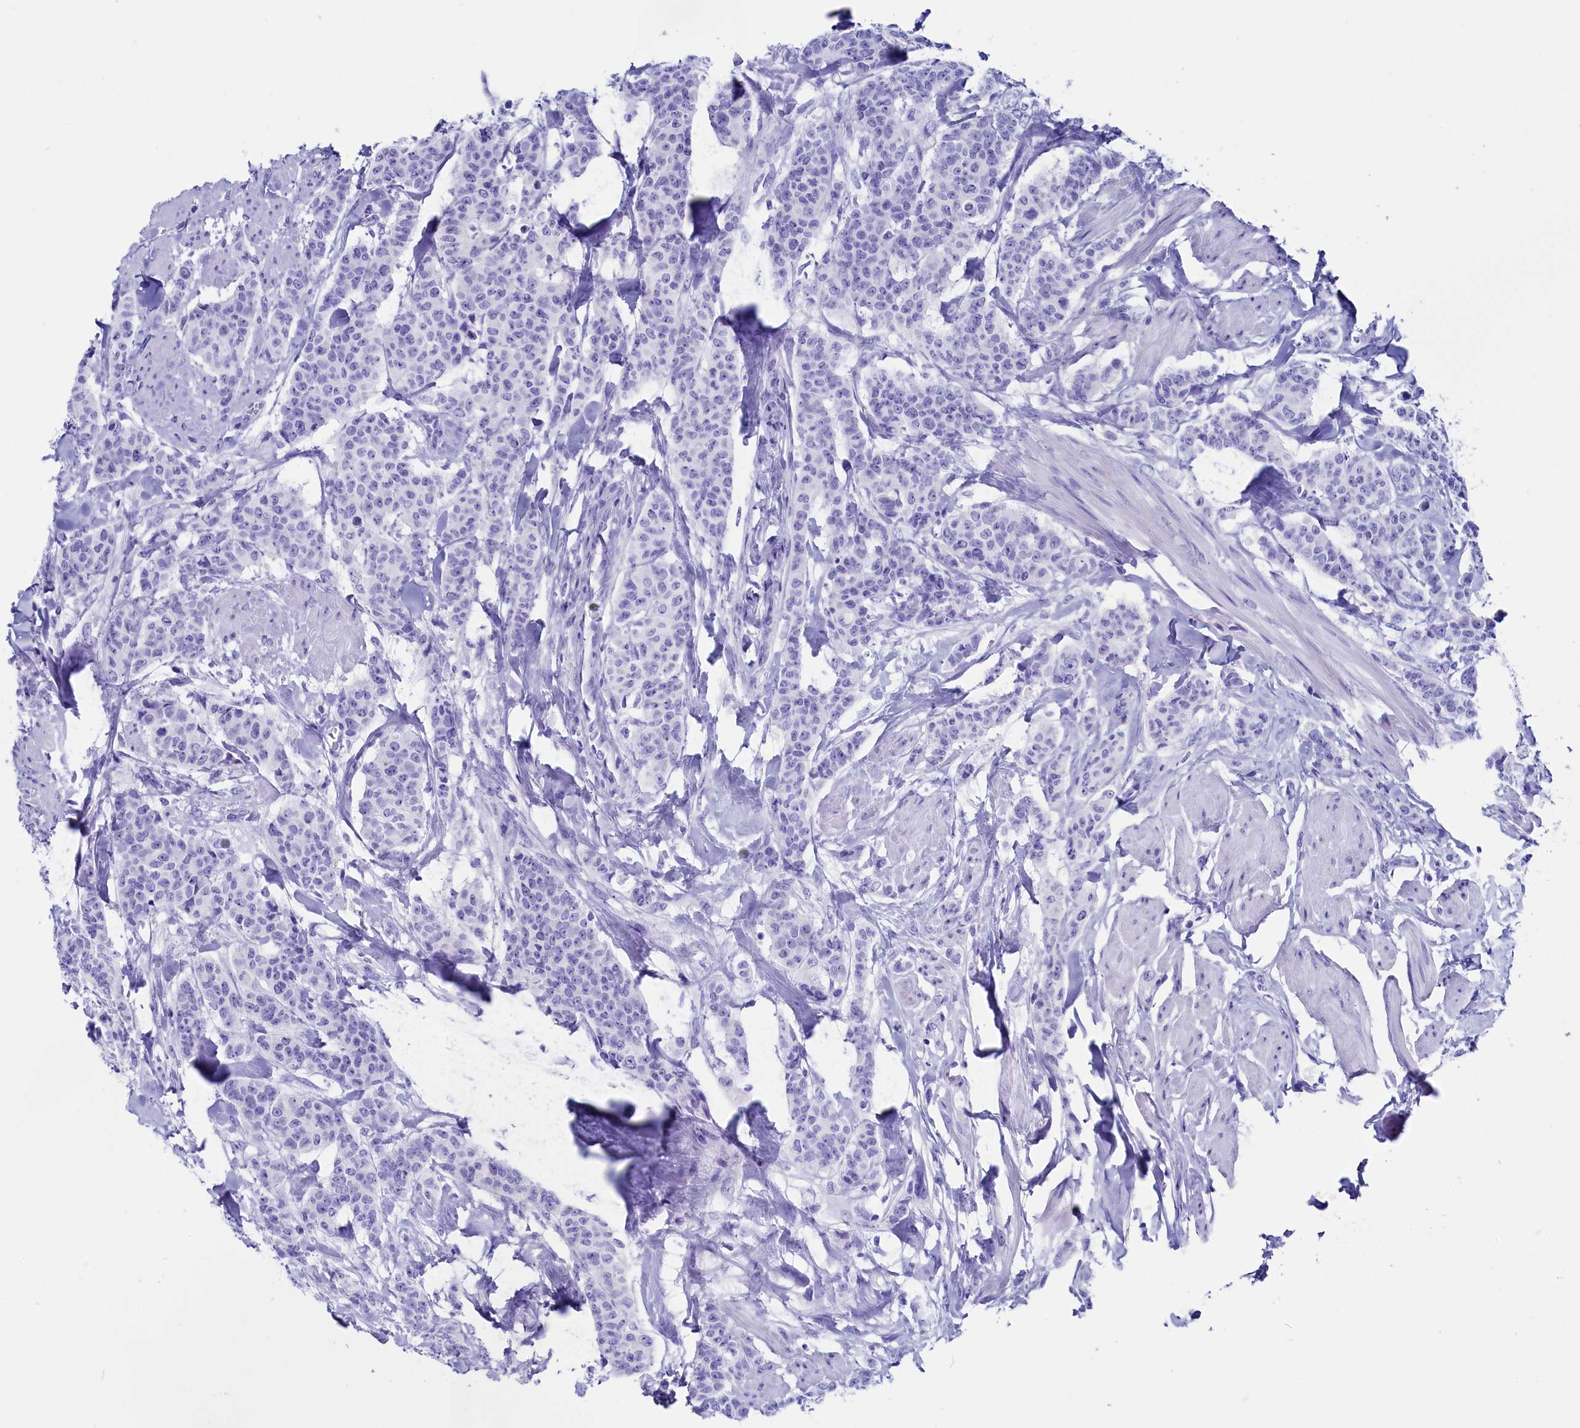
{"staining": {"intensity": "negative", "quantity": "none", "location": "none"}, "tissue": "breast cancer", "cell_type": "Tumor cells", "image_type": "cancer", "snomed": [{"axis": "morphology", "description": "Duct carcinoma"}, {"axis": "topography", "description": "Breast"}], "caption": "Immunohistochemistry (IHC) histopathology image of breast cancer (invasive ductal carcinoma) stained for a protein (brown), which exhibits no positivity in tumor cells.", "gene": "ANKRD29", "patient": {"sex": "female", "age": 40}}